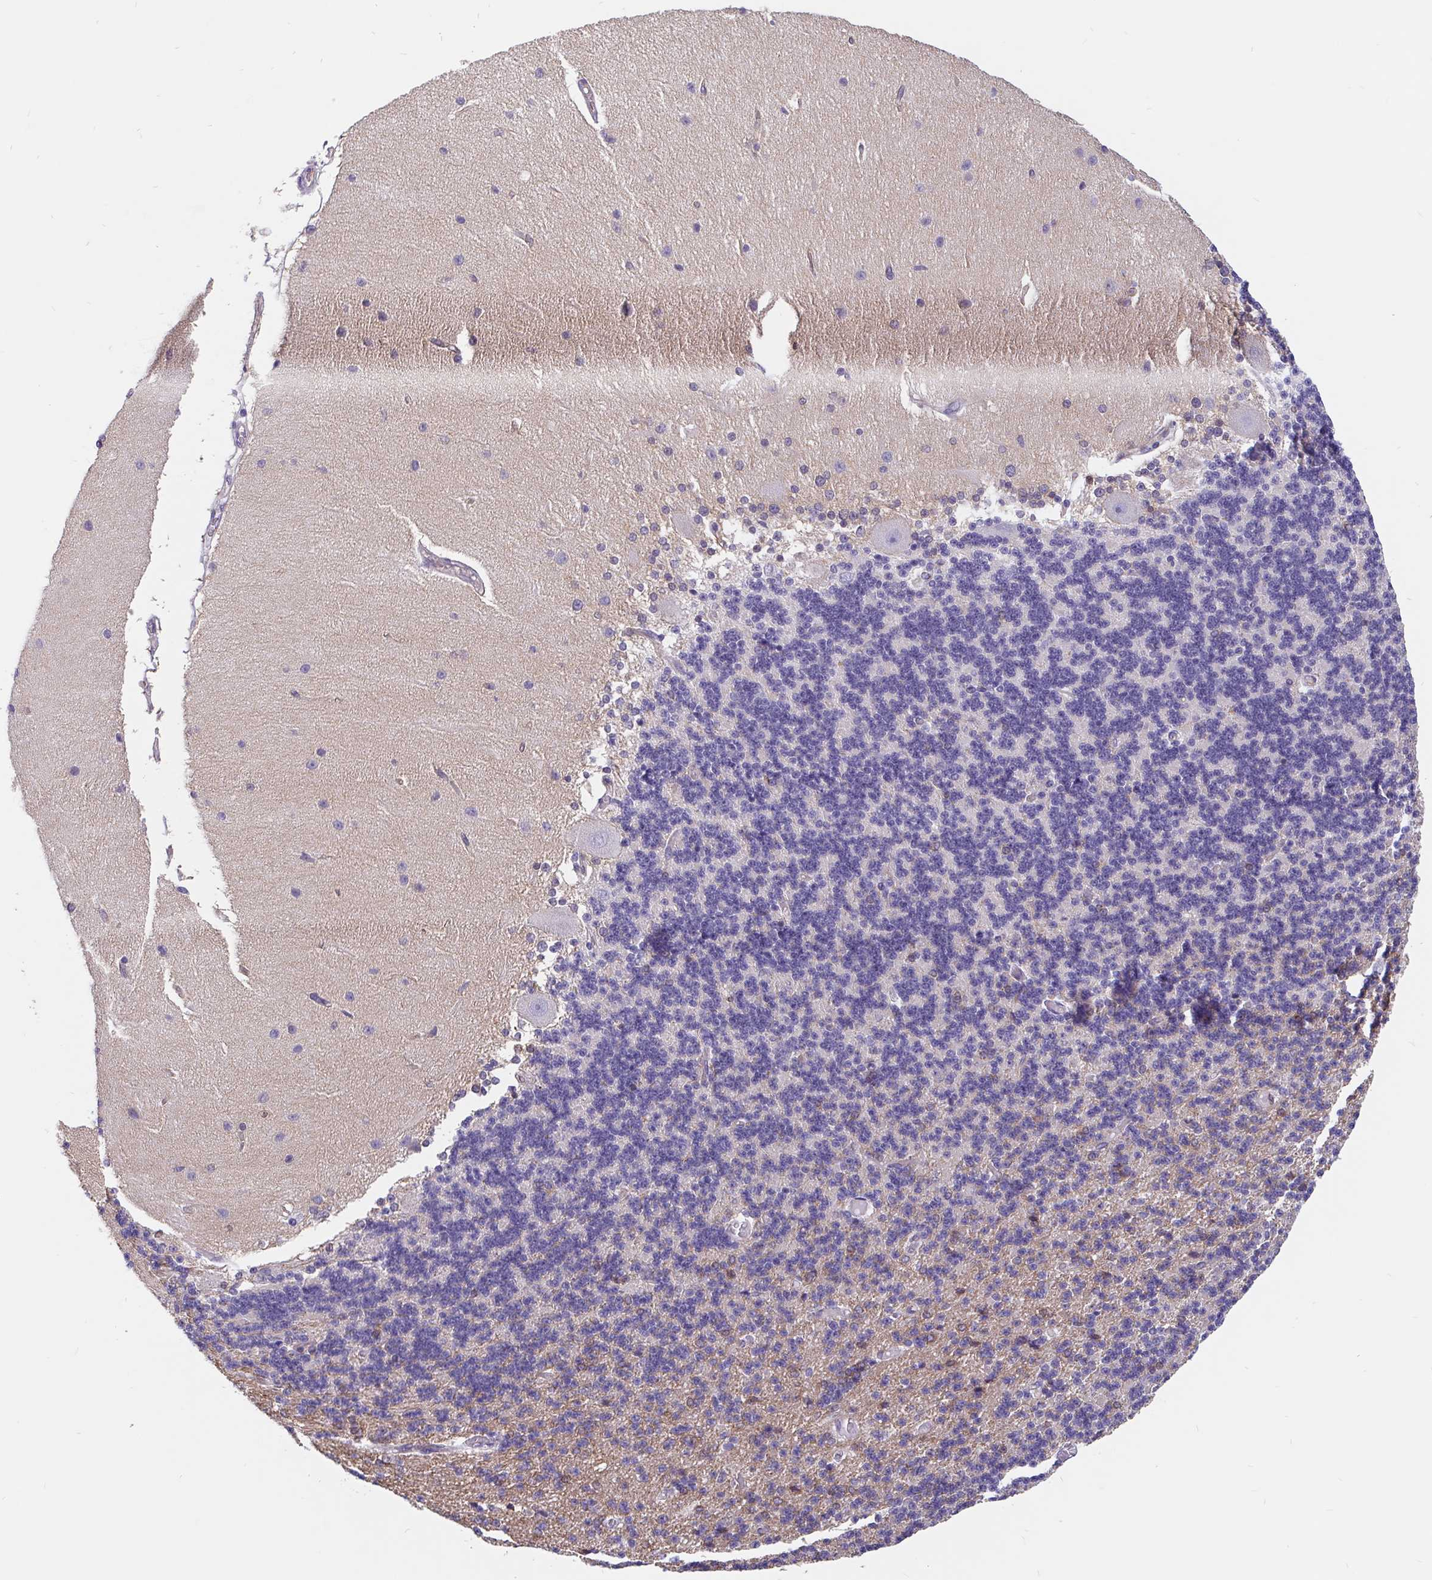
{"staining": {"intensity": "negative", "quantity": "none", "location": "none"}, "tissue": "cerebellum", "cell_type": "Cells in granular layer", "image_type": "normal", "snomed": [{"axis": "morphology", "description": "Normal tissue, NOS"}, {"axis": "topography", "description": "Cerebellum"}], "caption": "There is no significant expression in cells in granular layer of cerebellum. The staining is performed using DAB brown chromogen with nuclei counter-stained in using hematoxylin.", "gene": "LIMCH1", "patient": {"sex": "female", "age": 54}}